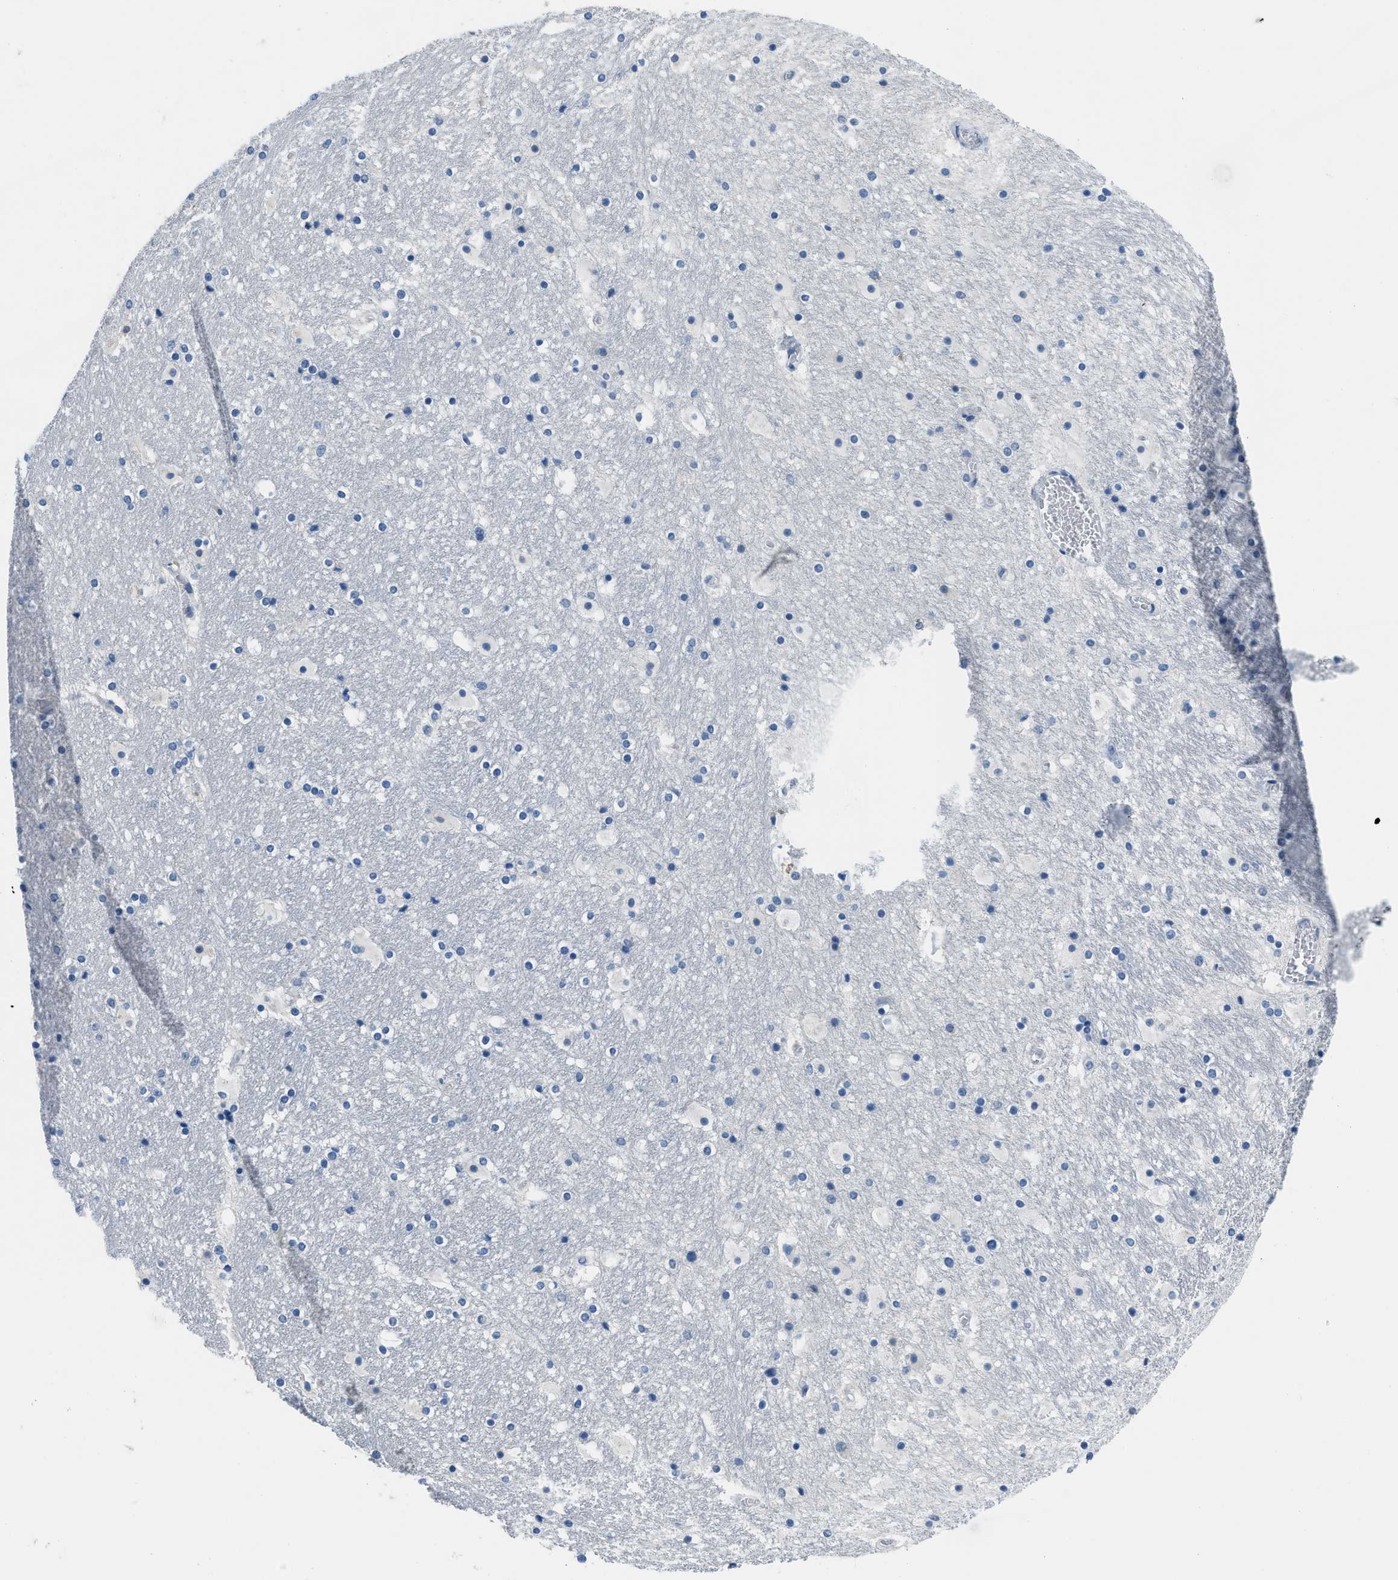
{"staining": {"intensity": "negative", "quantity": "none", "location": "none"}, "tissue": "hippocampus", "cell_type": "Glial cells", "image_type": "normal", "snomed": [{"axis": "morphology", "description": "Normal tissue, NOS"}, {"axis": "topography", "description": "Hippocampus"}], "caption": "Immunohistochemistry photomicrograph of normal hippocampus: hippocampus stained with DAB shows no significant protein staining in glial cells.", "gene": "GJA3", "patient": {"sex": "male", "age": 45}}